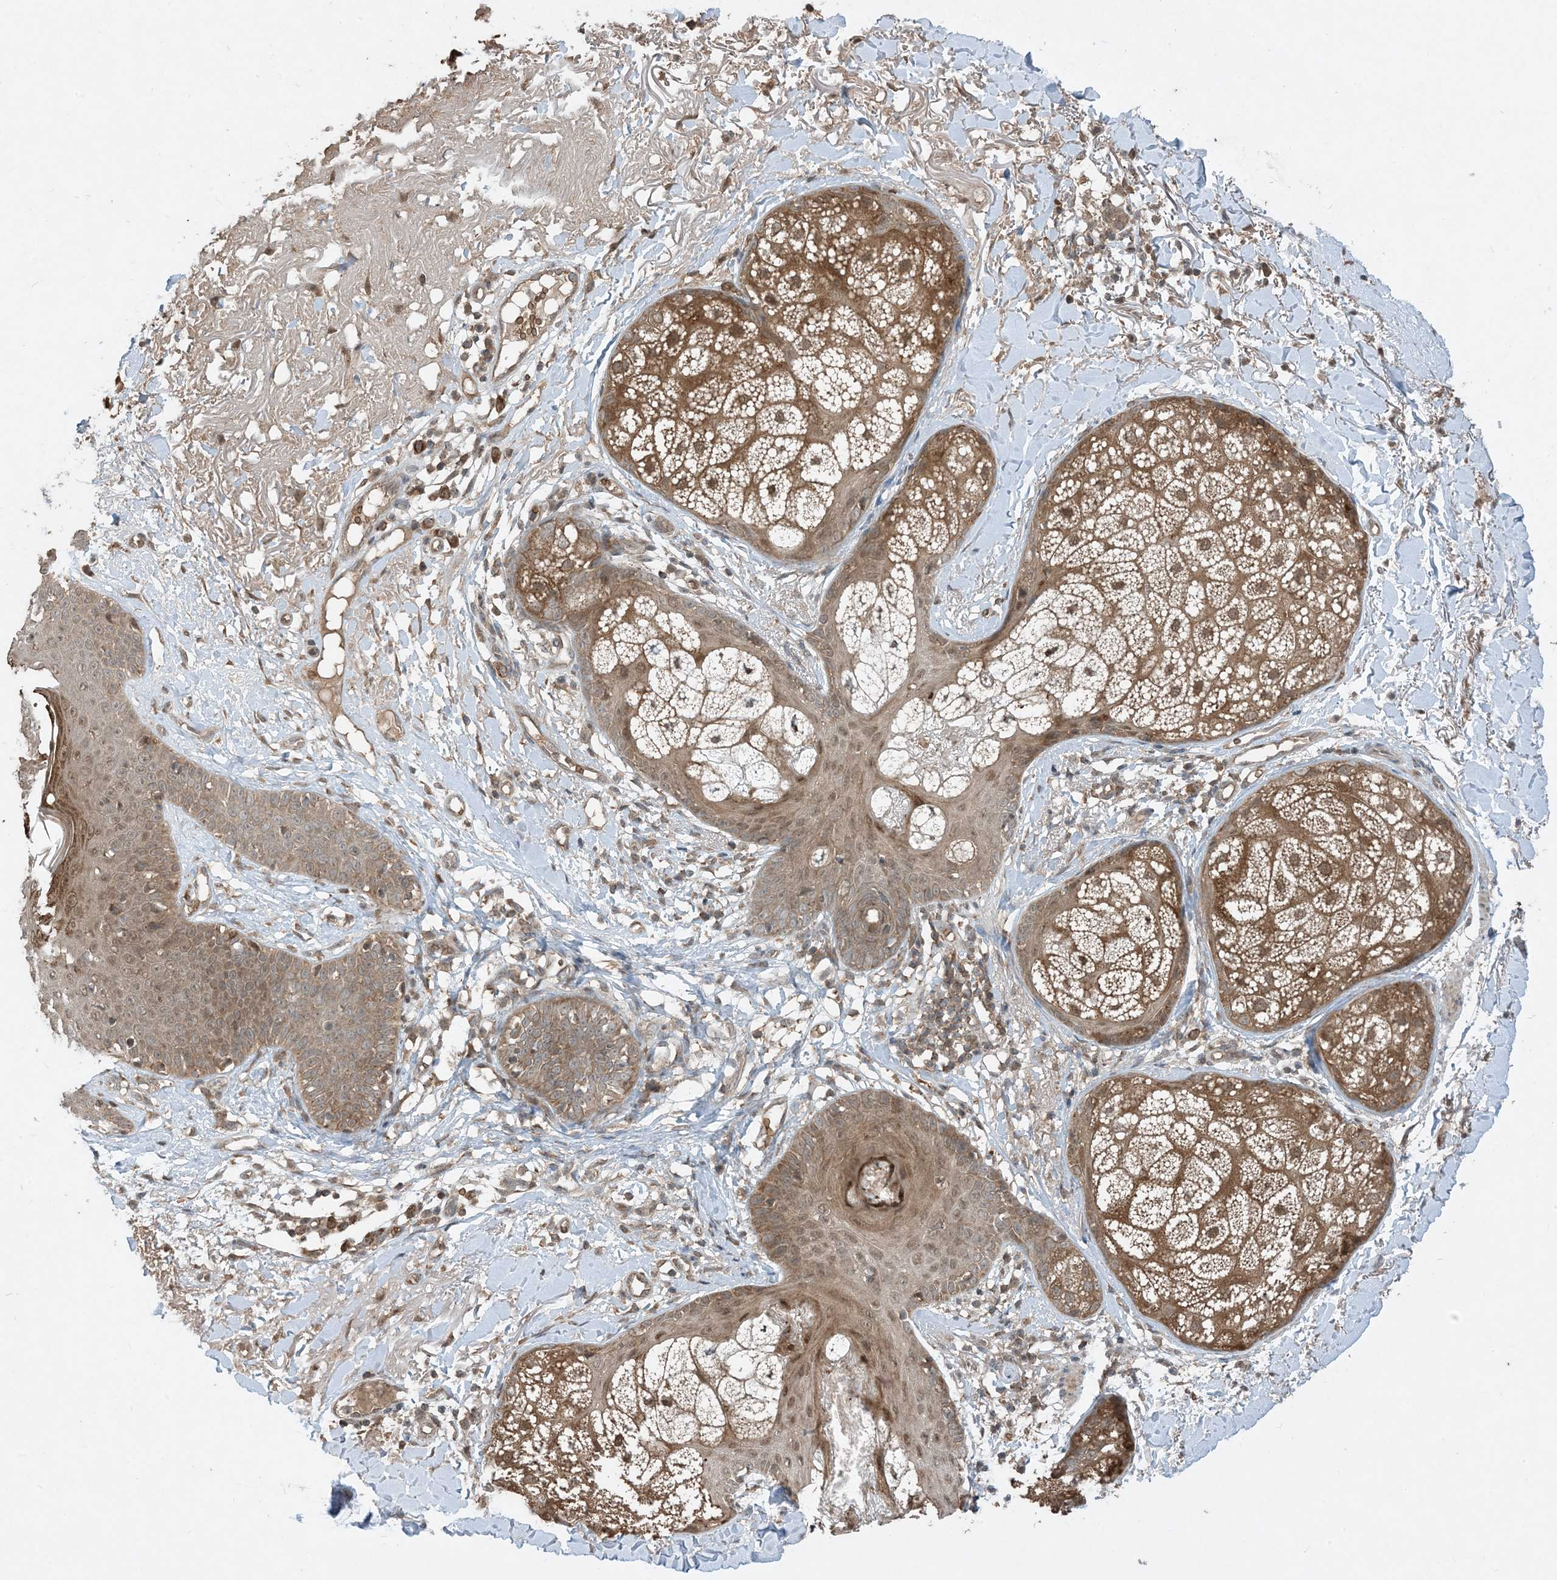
{"staining": {"intensity": "weak", "quantity": ">75%", "location": "cytoplasmic/membranous"}, "tissue": "skin cancer", "cell_type": "Tumor cells", "image_type": "cancer", "snomed": [{"axis": "morphology", "description": "Basal cell carcinoma"}, {"axis": "topography", "description": "Skin"}], "caption": "Protein staining by IHC displays weak cytoplasmic/membranous positivity in approximately >75% of tumor cells in basal cell carcinoma (skin).", "gene": "PUSL1", "patient": {"sex": "male", "age": 85}}